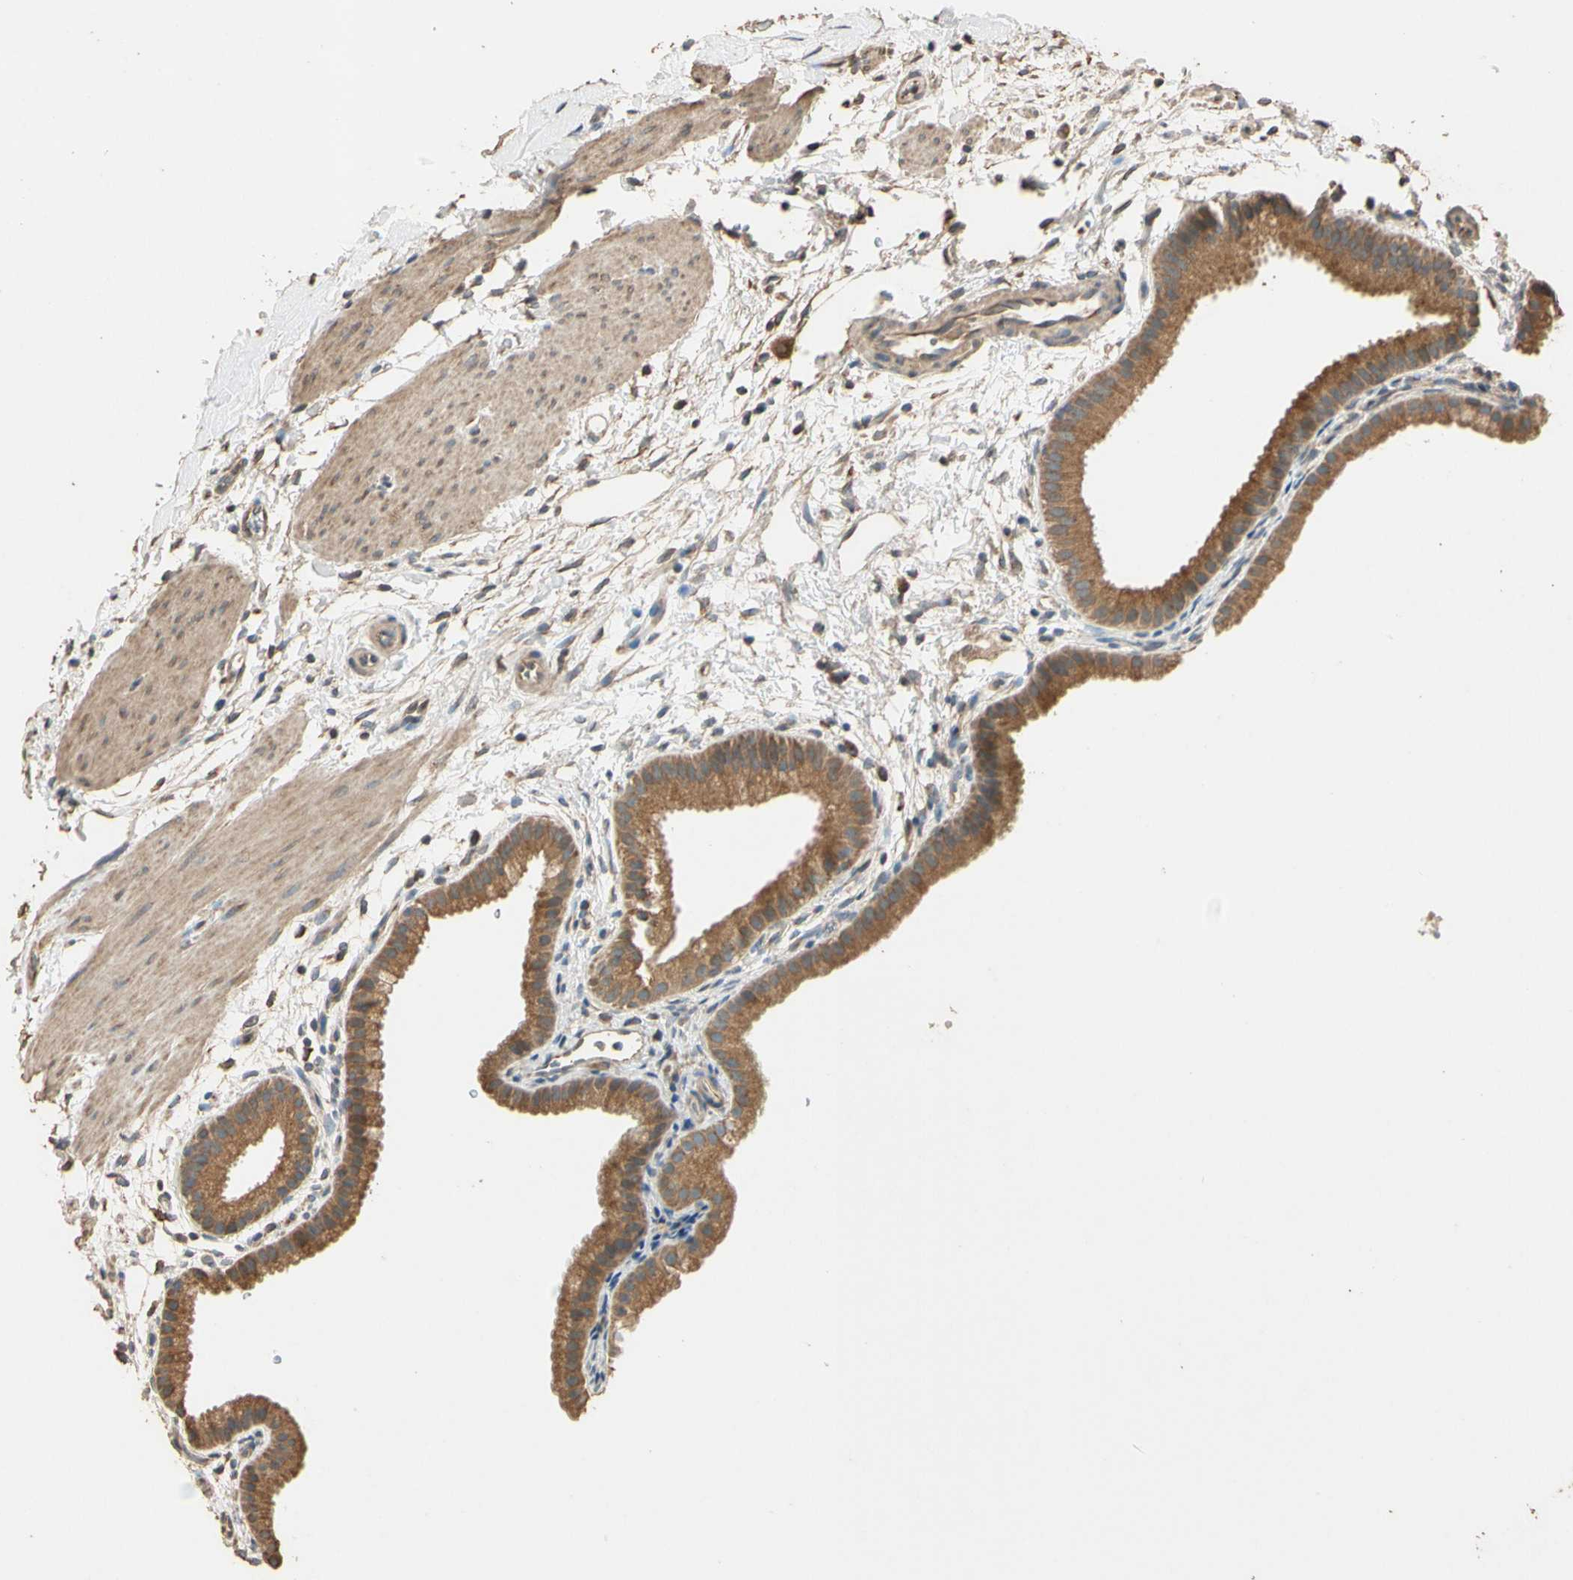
{"staining": {"intensity": "strong", "quantity": ">75%", "location": "cytoplasmic/membranous"}, "tissue": "gallbladder", "cell_type": "Glandular cells", "image_type": "normal", "snomed": [{"axis": "morphology", "description": "Normal tissue, NOS"}, {"axis": "topography", "description": "Gallbladder"}], "caption": "Protein analysis of normal gallbladder demonstrates strong cytoplasmic/membranous positivity in about >75% of glandular cells. (Brightfield microscopy of DAB IHC at high magnification).", "gene": "STX18", "patient": {"sex": "female", "age": 64}}